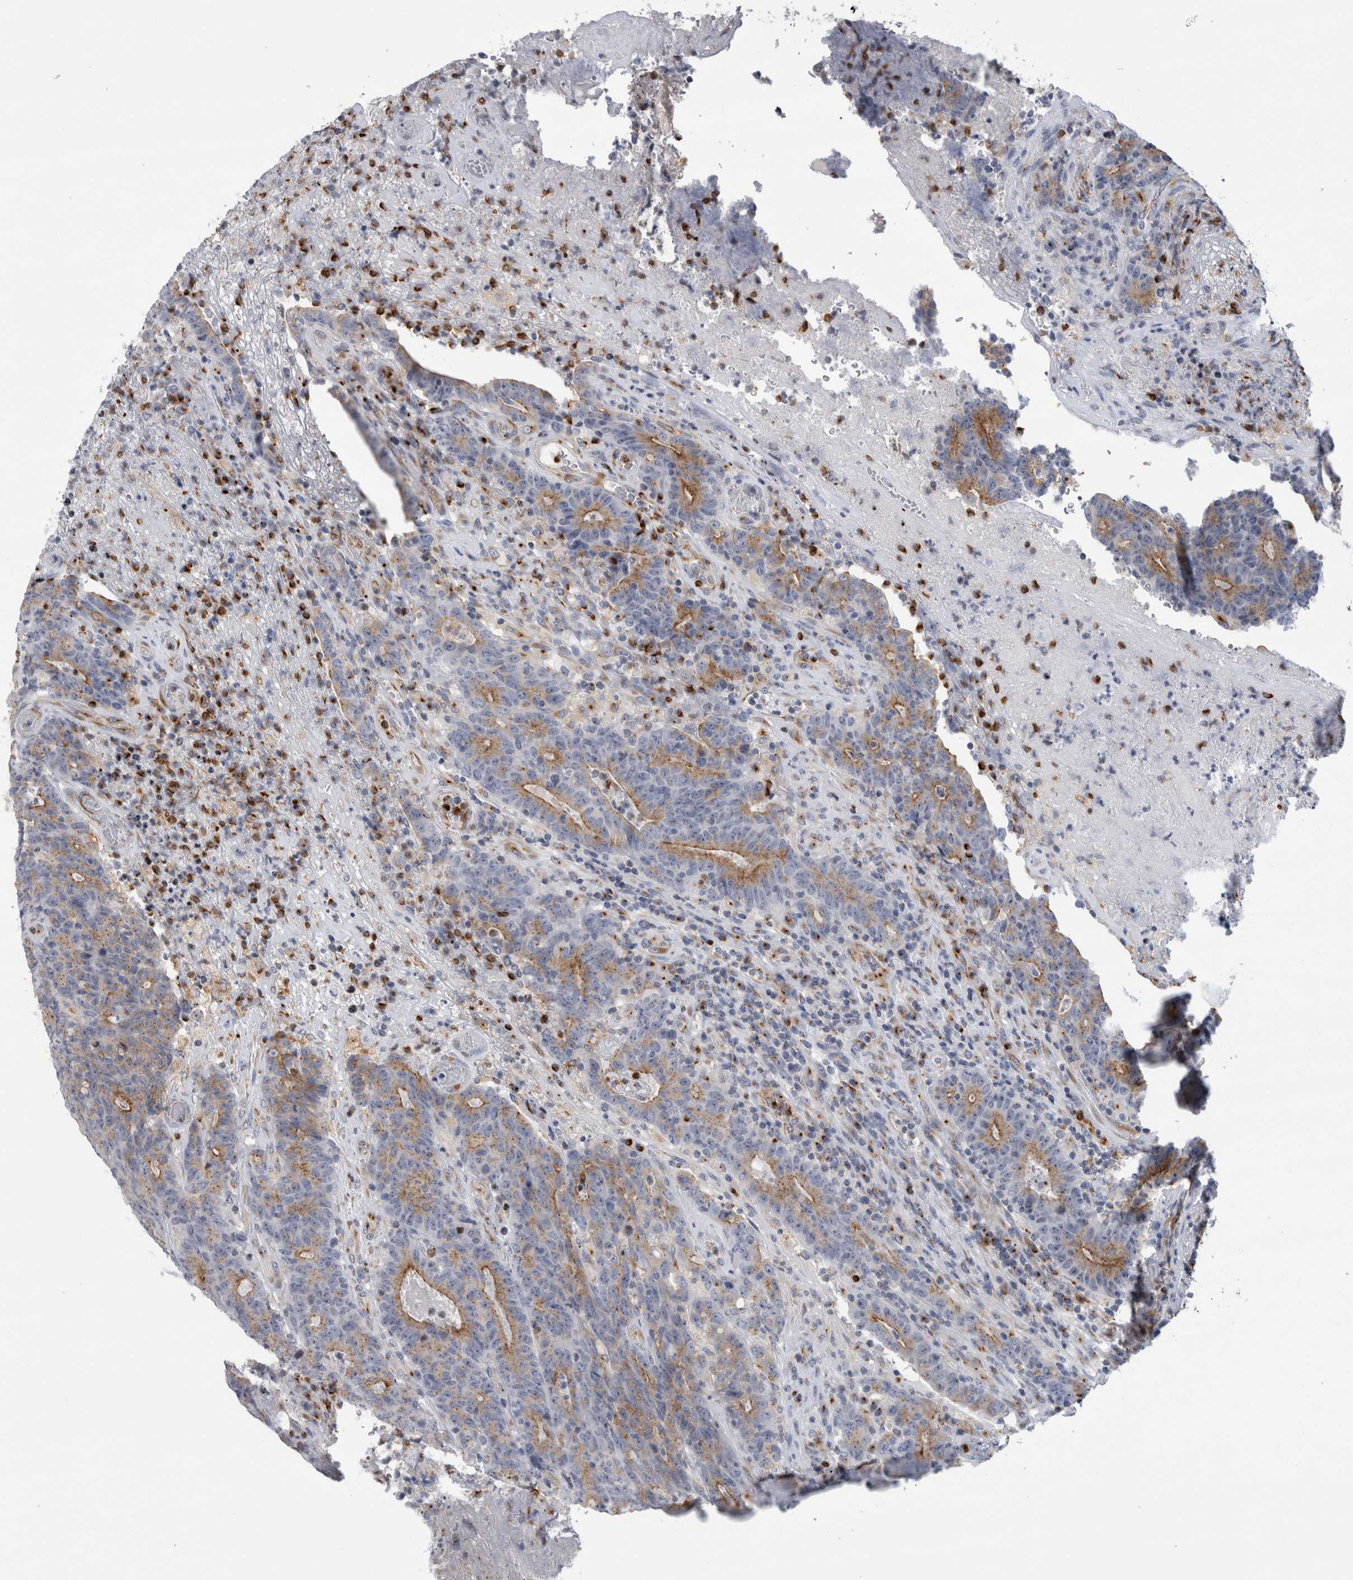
{"staining": {"intensity": "moderate", "quantity": ">75%", "location": "cytoplasmic/membranous"}, "tissue": "colorectal cancer", "cell_type": "Tumor cells", "image_type": "cancer", "snomed": [{"axis": "morphology", "description": "Normal tissue, NOS"}, {"axis": "morphology", "description": "Adenocarcinoma, NOS"}, {"axis": "topography", "description": "Colon"}], "caption": "Colorectal cancer (adenocarcinoma) stained with immunohistochemistry shows moderate cytoplasmic/membranous expression in approximately >75% of tumor cells. (DAB (3,3'-diaminobenzidine) IHC, brown staining for protein, blue staining for nuclei).", "gene": "AKAP9", "patient": {"sex": "female", "age": 75}}